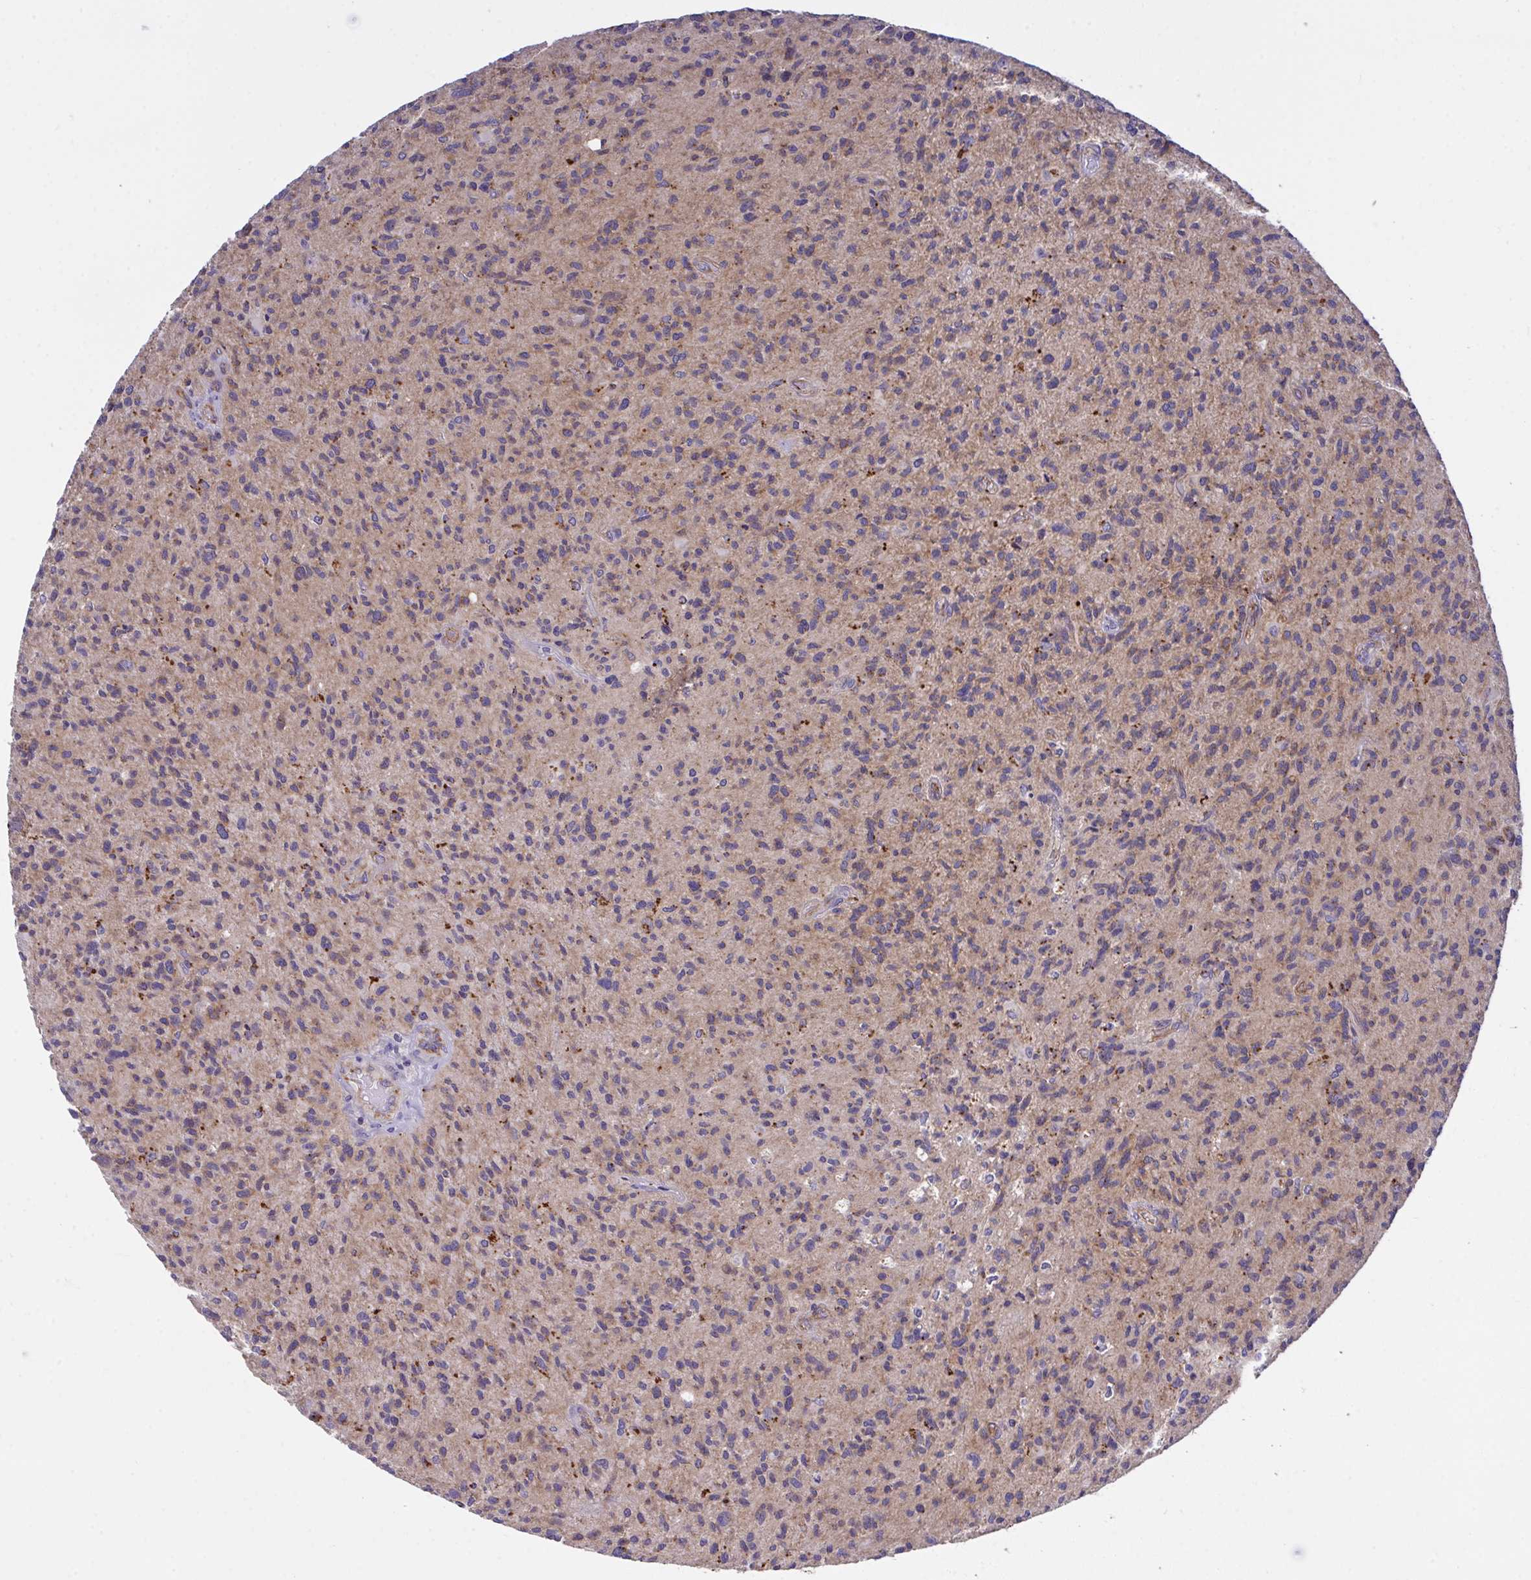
{"staining": {"intensity": "weak", "quantity": "25%-75%", "location": "cytoplasmic/membranous"}, "tissue": "glioma", "cell_type": "Tumor cells", "image_type": "cancer", "snomed": [{"axis": "morphology", "description": "Glioma, malignant, High grade"}, {"axis": "topography", "description": "Brain"}], "caption": "Weak cytoplasmic/membranous staining for a protein is identified in approximately 25%-75% of tumor cells of glioma using immunohistochemistry.", "gene": "C4orf36", "patient": {"sex": "female", "age": 70}}